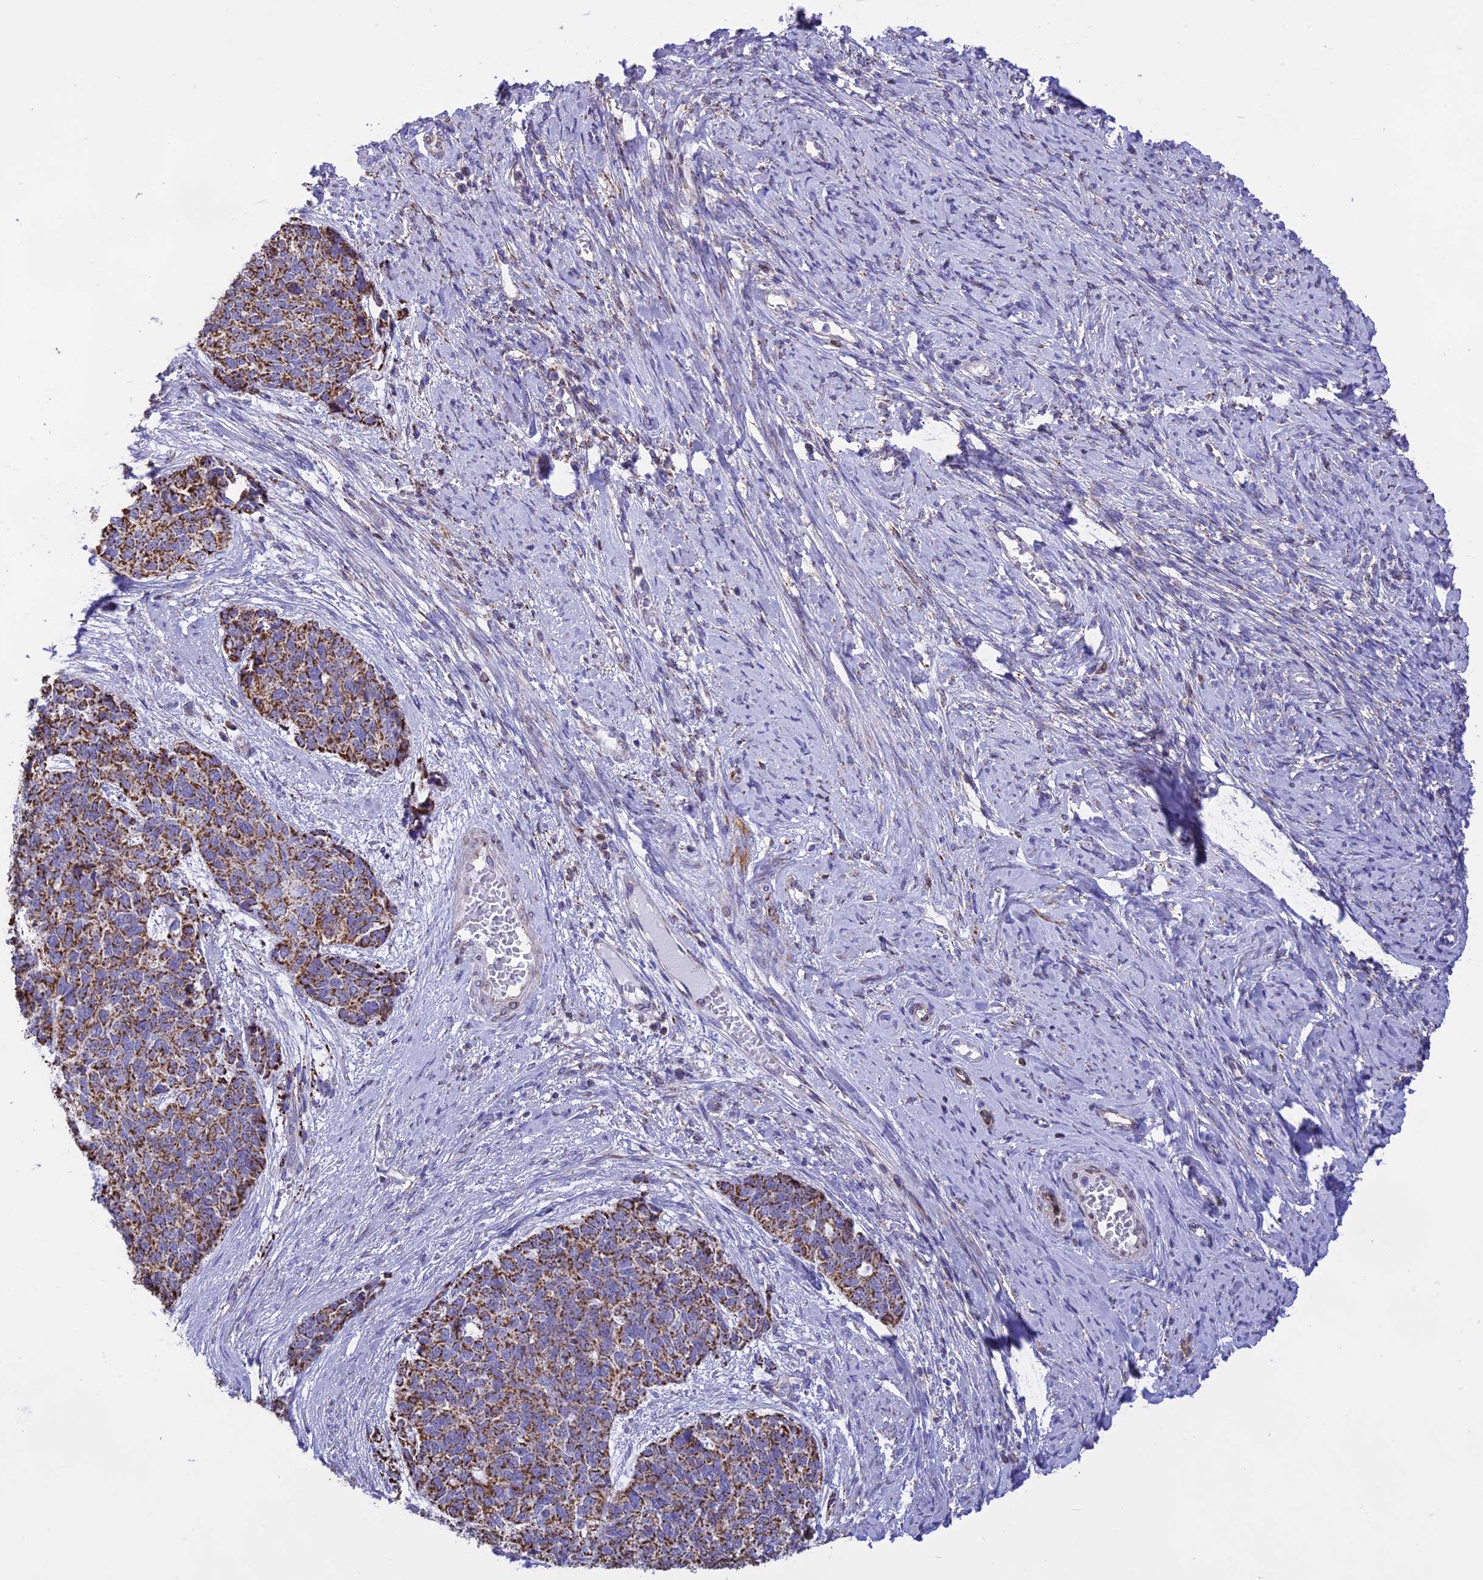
{"staining": {"intensity": "moderate", "quantity": ">75%", "location": "cytoplasmic/membranous"}, "tissue": "cervical cancer", "cell_type": "Tumor cells", "image_type": "cancer", "snomed": [{"axis": "morphology", "description": "Squamous cell carcinoma, NOS"}, {"axis": "topography", "description": "Cervix"}], "caption": "There is medium levels of moderate cytoplasmic/membranous positivity in tumor cells of cervical cancer (squamous cell carcinoma), as demonstrated by immunohistochemical staining (brown color).", "gene": "DOC2B", "patient": {"sex": "female", "age": 63}}